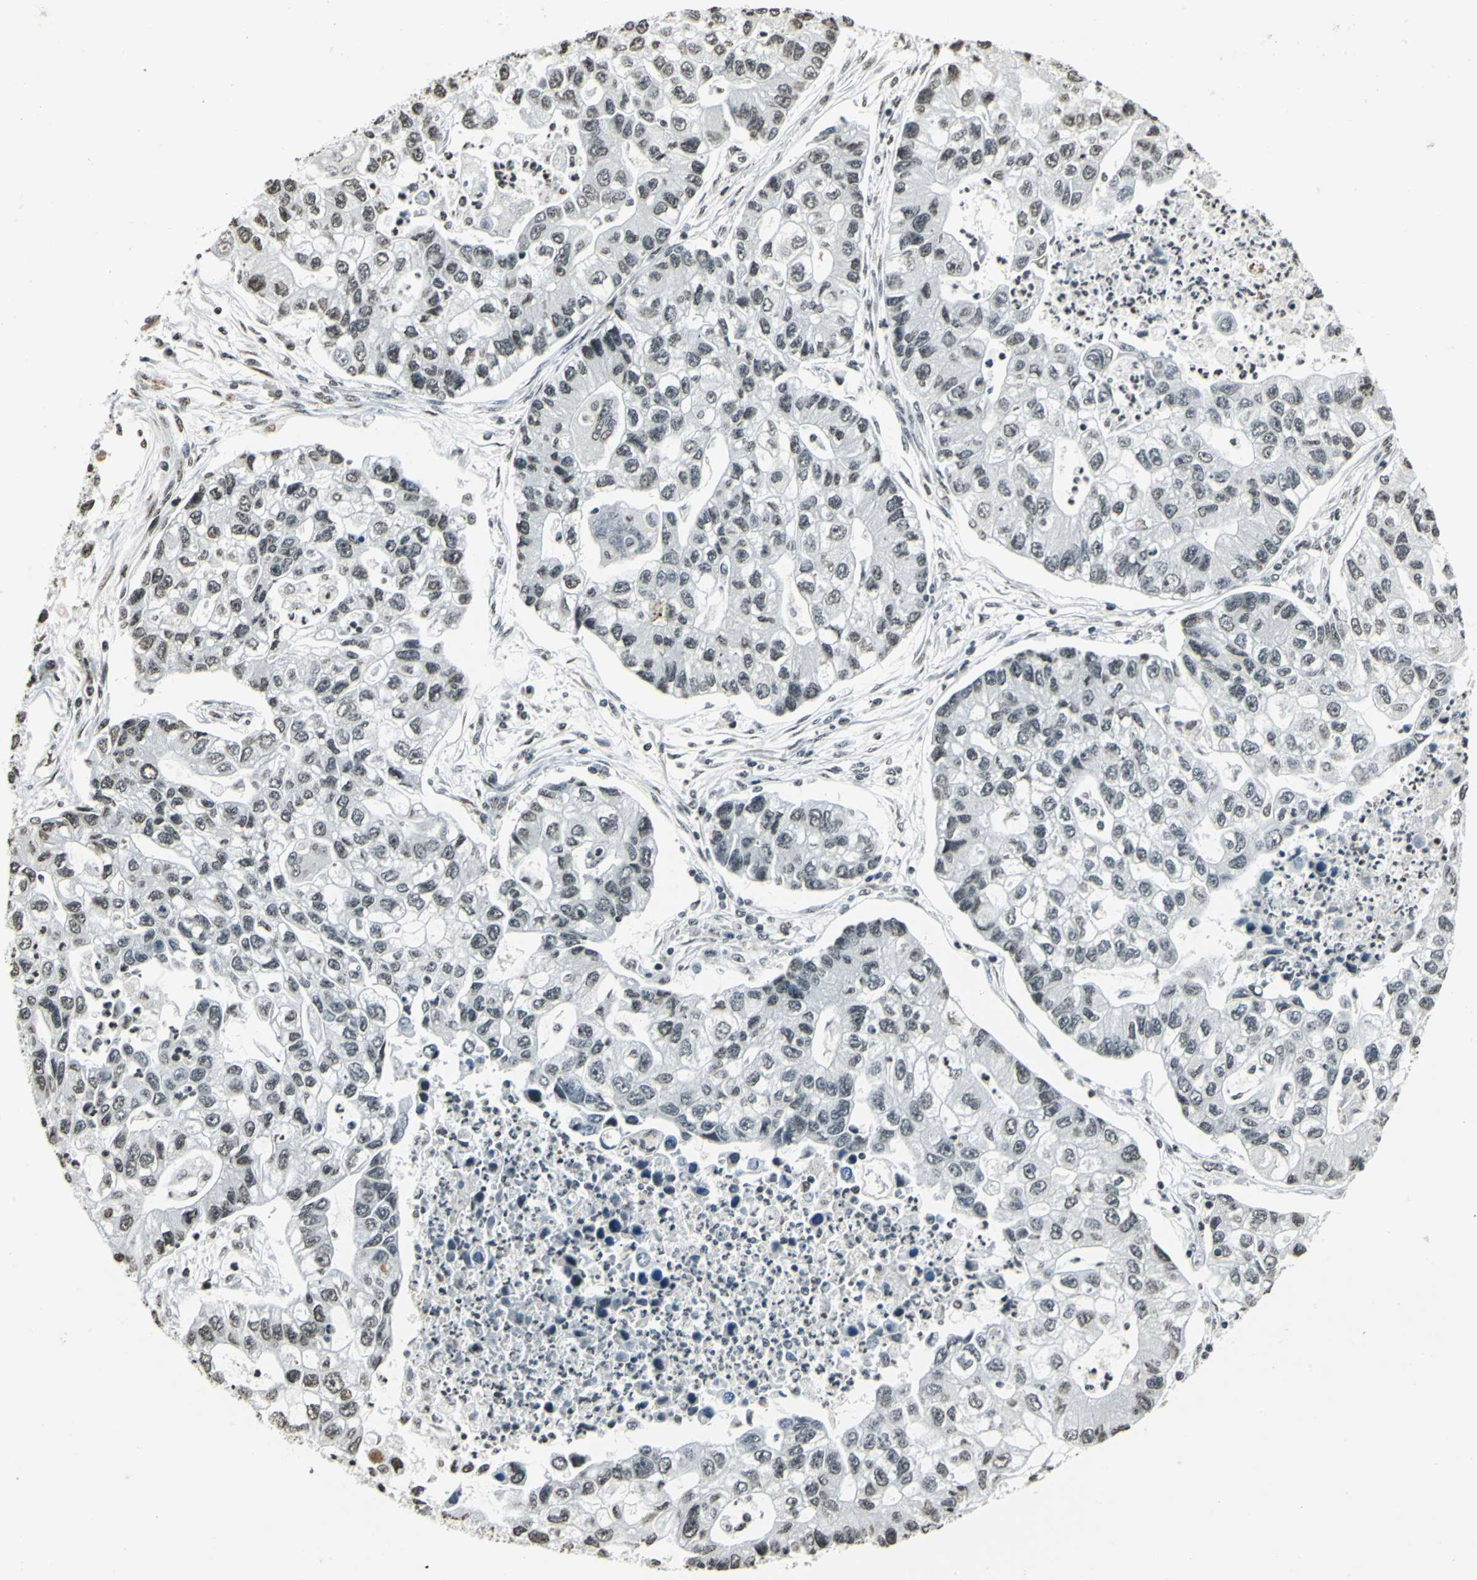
{"staining": {"intensity": "weak", "quantity": ">75%", "location": "nuclear"}, "tissue": "lung cancer", "cell_type": "Tumor cells", "image_type": "cancer", "snomed": [{"axis": "morphology", "description": "Adenocarcinoma, NOS"}, {"axis": "topography", "description": "Lung"}], "caption": "Immunohistochemistry (IHC) of human lung adenocarcinoma displays low levels of weak nuclear staining in approximately >75% of tumor cells. The staining was performed using DAB, with brown indicating positive protein expression. Nuclei are stained blue with hematoxylin.", "gene": "MCM4", "patient": {"sex": "female", "age": 51}}